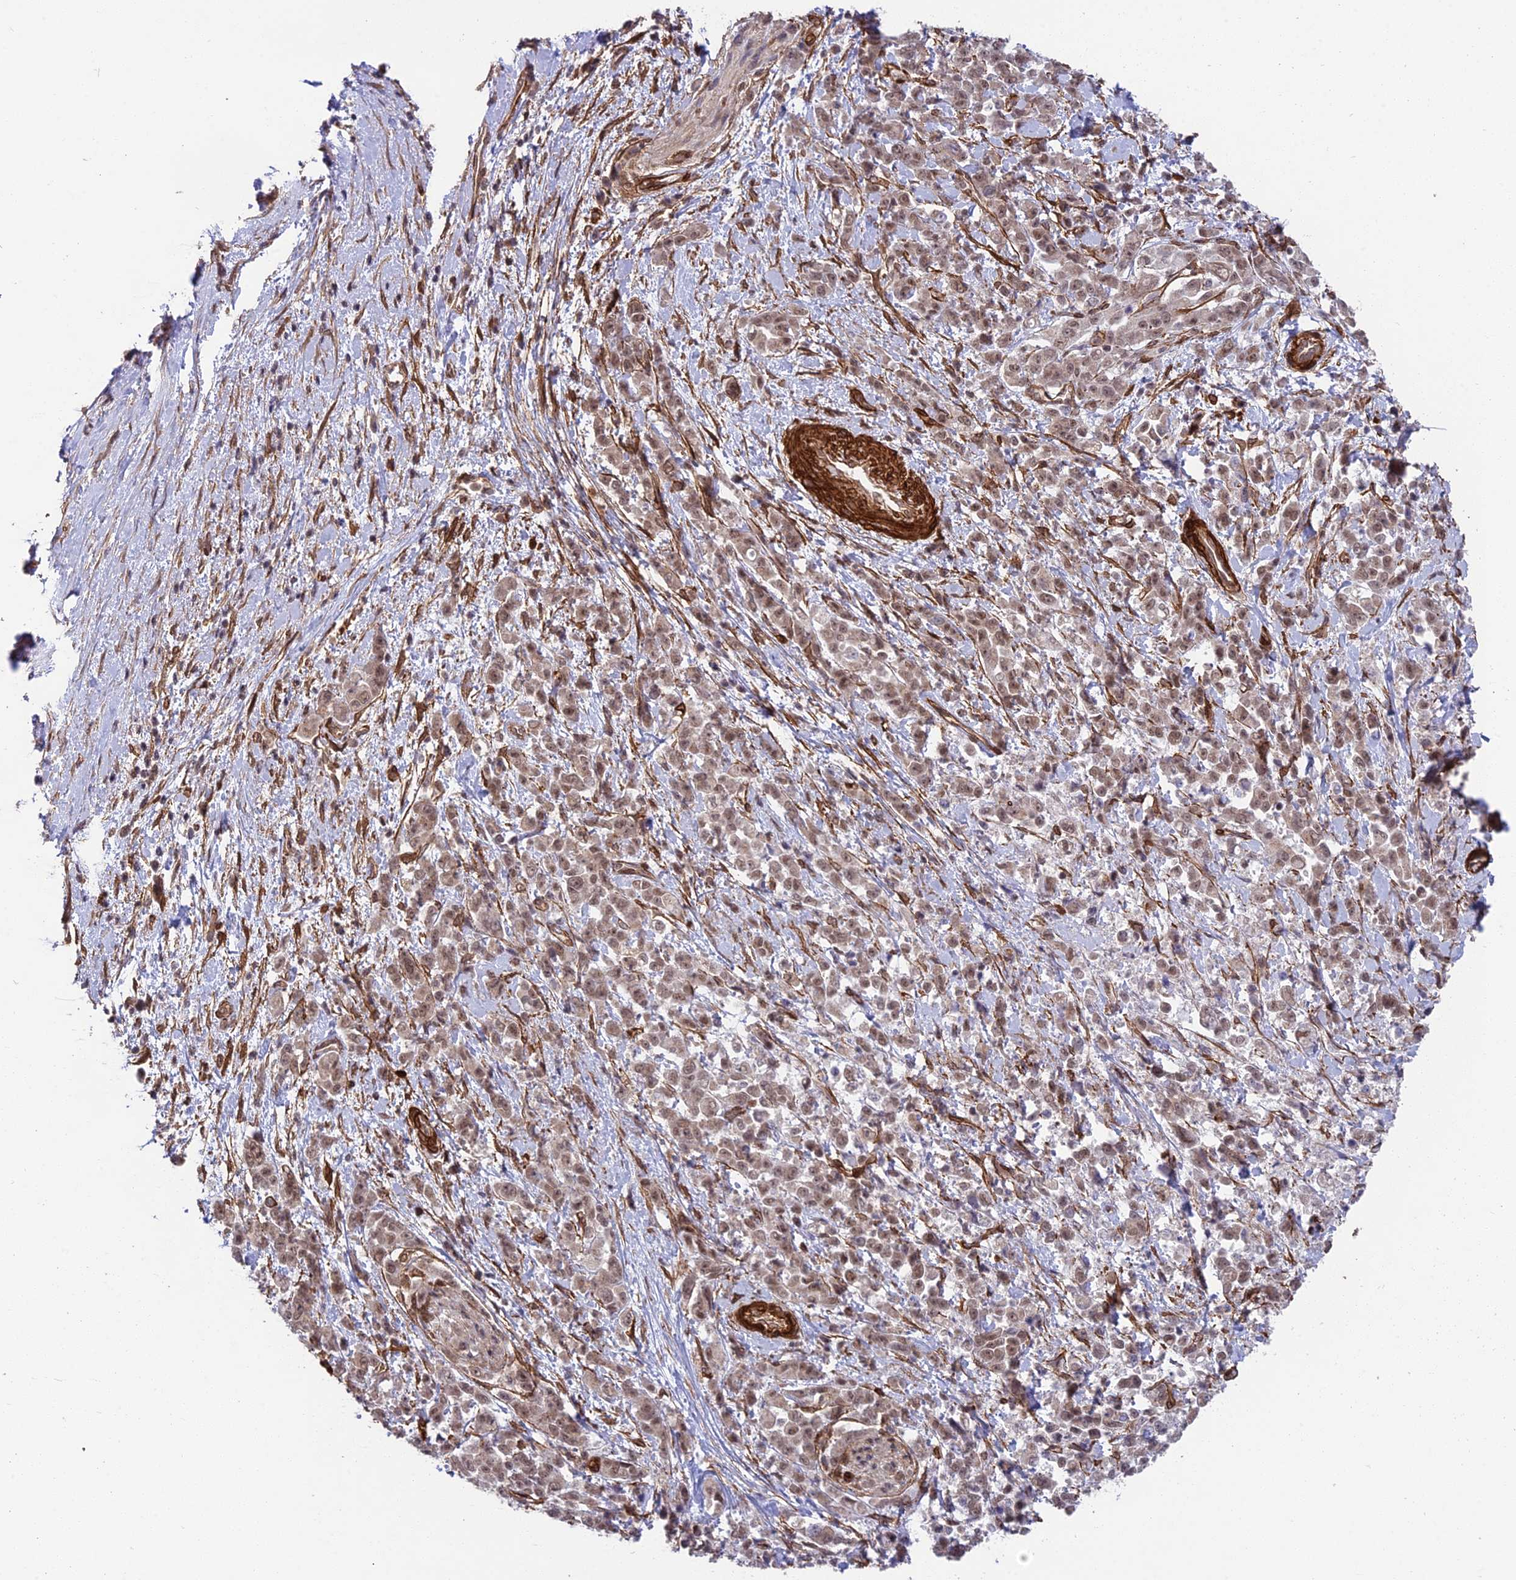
{"staining": {"intensity": "weak", "quantity": ">75%", "location": "nuclear"}, "tissue": "pancreatic cancer", "cell_type": "Tumor cells", "image_type": "cancer", "snomed": [{"axis": "morphology", "description": "Normal tissue, NOS"}, {"axis": "morphology", "description": "Adenocarcinoma, NOS"}, {"axis": "topography", "description": "Pancreas"}], "caption": "Pancreatic adenocarcinoma was stained to show a protein in brown. There is low levels of weak nuclear staining in approximately >75% of tumor cells. The staining was performed using DAB, with brown indicating positive protein expression. Nuclei are stained blue with hematoxylin.", "gene": "TNS1", "patient": {"sex": "female", "age": 64}}